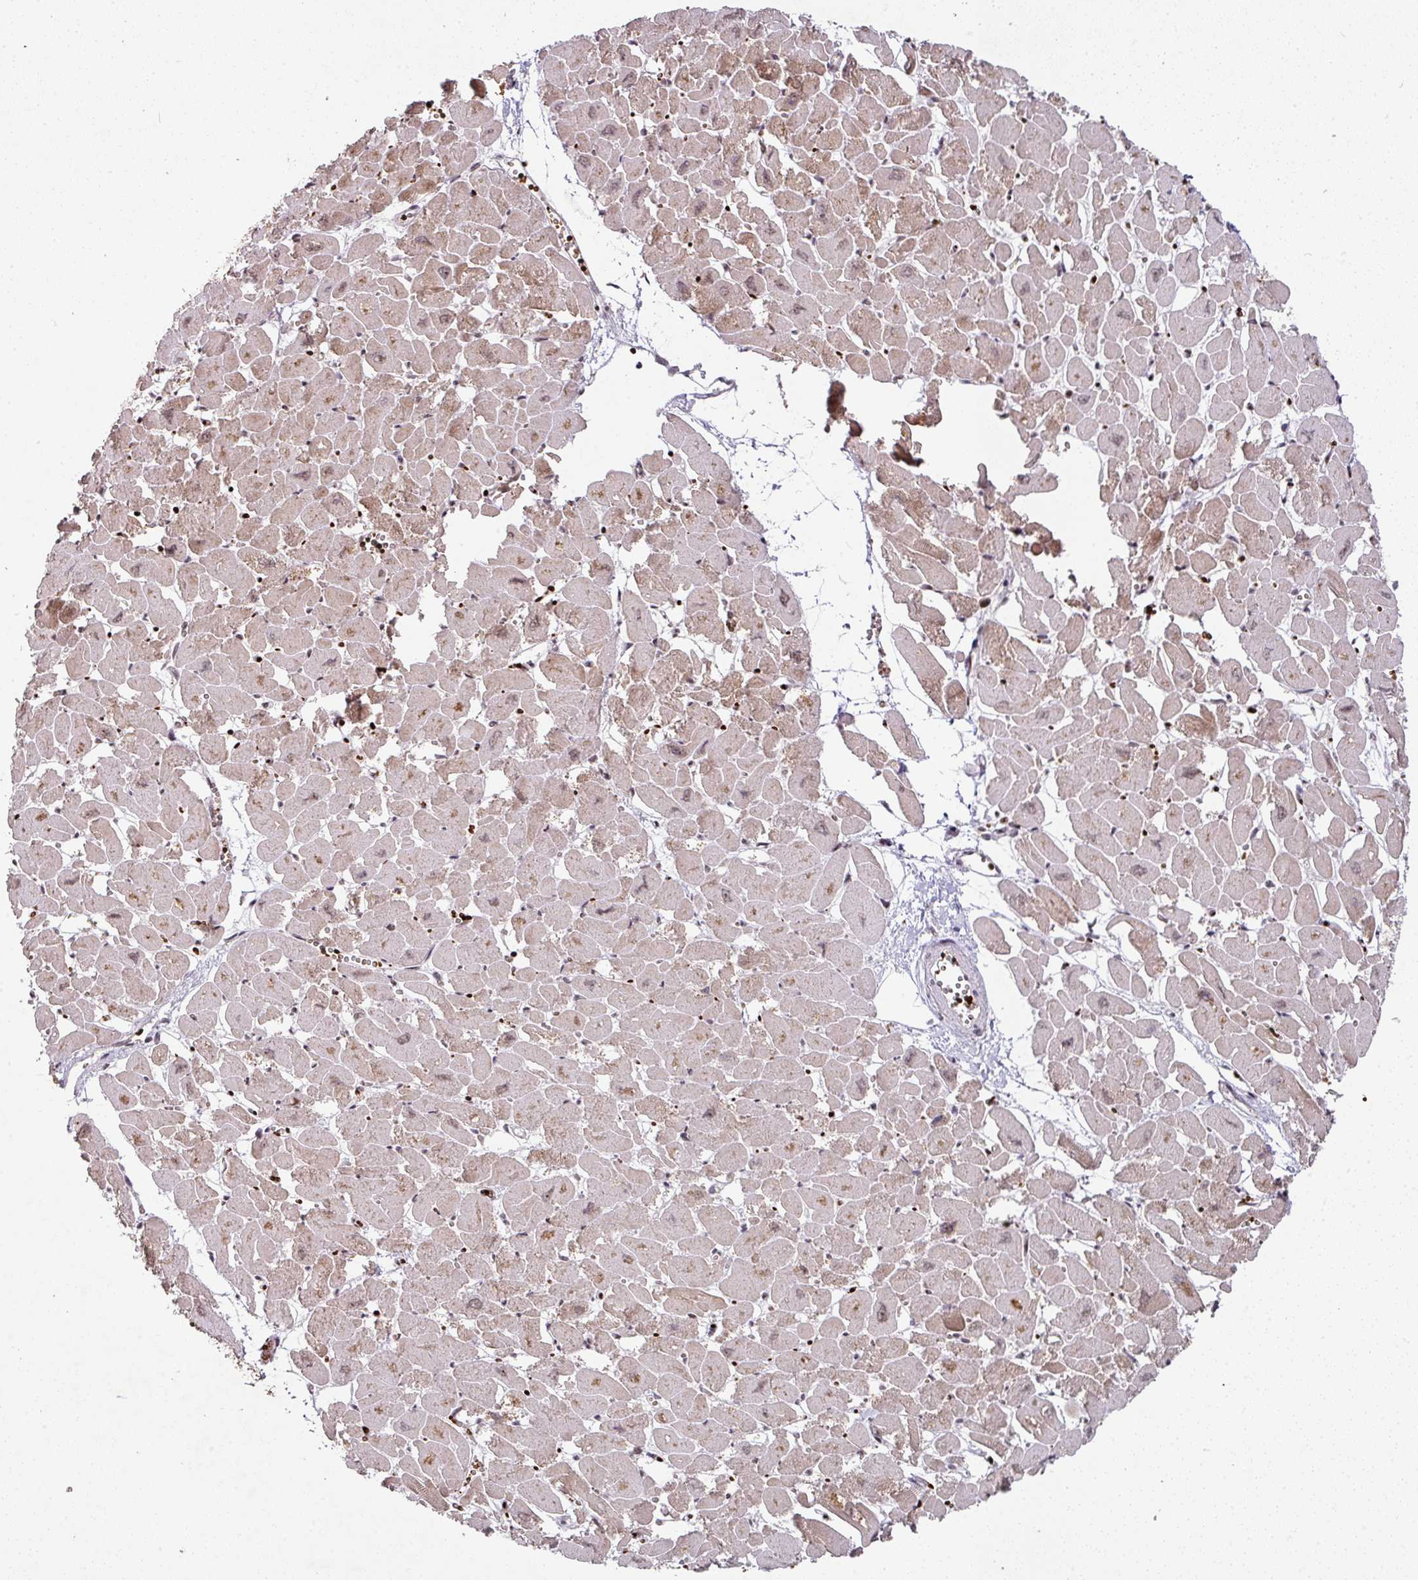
{"staining": {"intensity": "moderate", "quantity": "25%-75%", "location": "cytoplasmic/membranous,nuclear"}, "tissue": "heart muscle", "cell_type": "Cardiomyocytes", "image_type": "normal", "snomed": [{"axis": "morphology", "description": "Normal tissue, NOS"}, {"axis": "topography", "description": "Heart"}], "caption": "Approximately 25%-75% of cardiomyocytes in normal human heart muscle demonstrate moderate cytoplasmic/membranous,nuclear protein staining as visualized by brown immunohistochemical staining.", "gene": "NEIL1", "patient": {"sex": "male", "age": 54}}